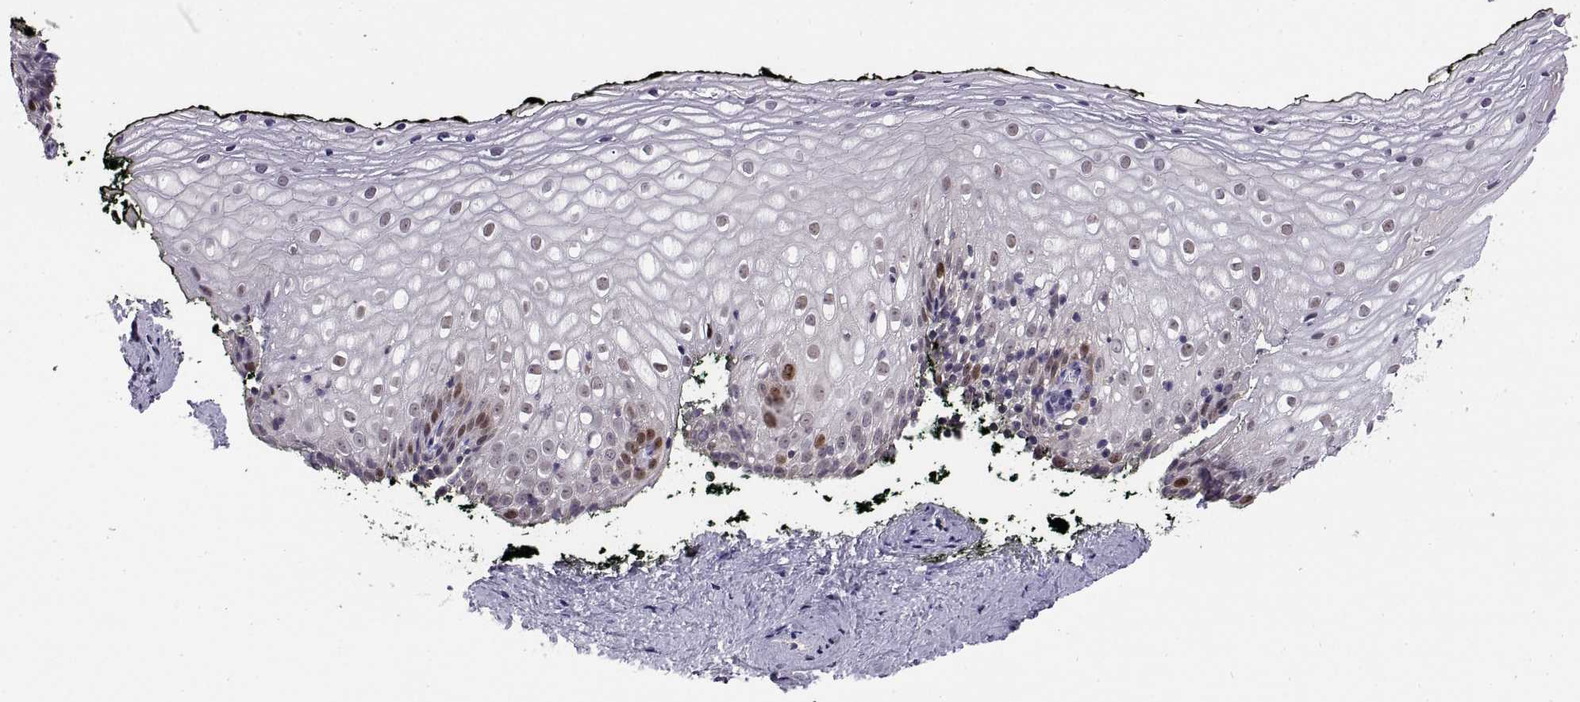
{"staining": {"intensity": "moderate", "quantity": "<25%", "location": "nuclear"}, "tissue": "vagina", "cell_type": "Squamous epithelial cells", "image_type": "normal", "snomed": [{"axis": "morphology", "description": "Normal tissue, NOS"}, {"axis": "topography", "description": "Vagina"}], "caption": "Normal vagina was stained to show a protein in brown. There is low levels of moderate nuclear expression in about <25% of squamous epithelial cells. (DAB IHC with brightfield microscopy, high magnification).", "gene": "CHFR", "patient": {"sex": "female", "age": 47}}